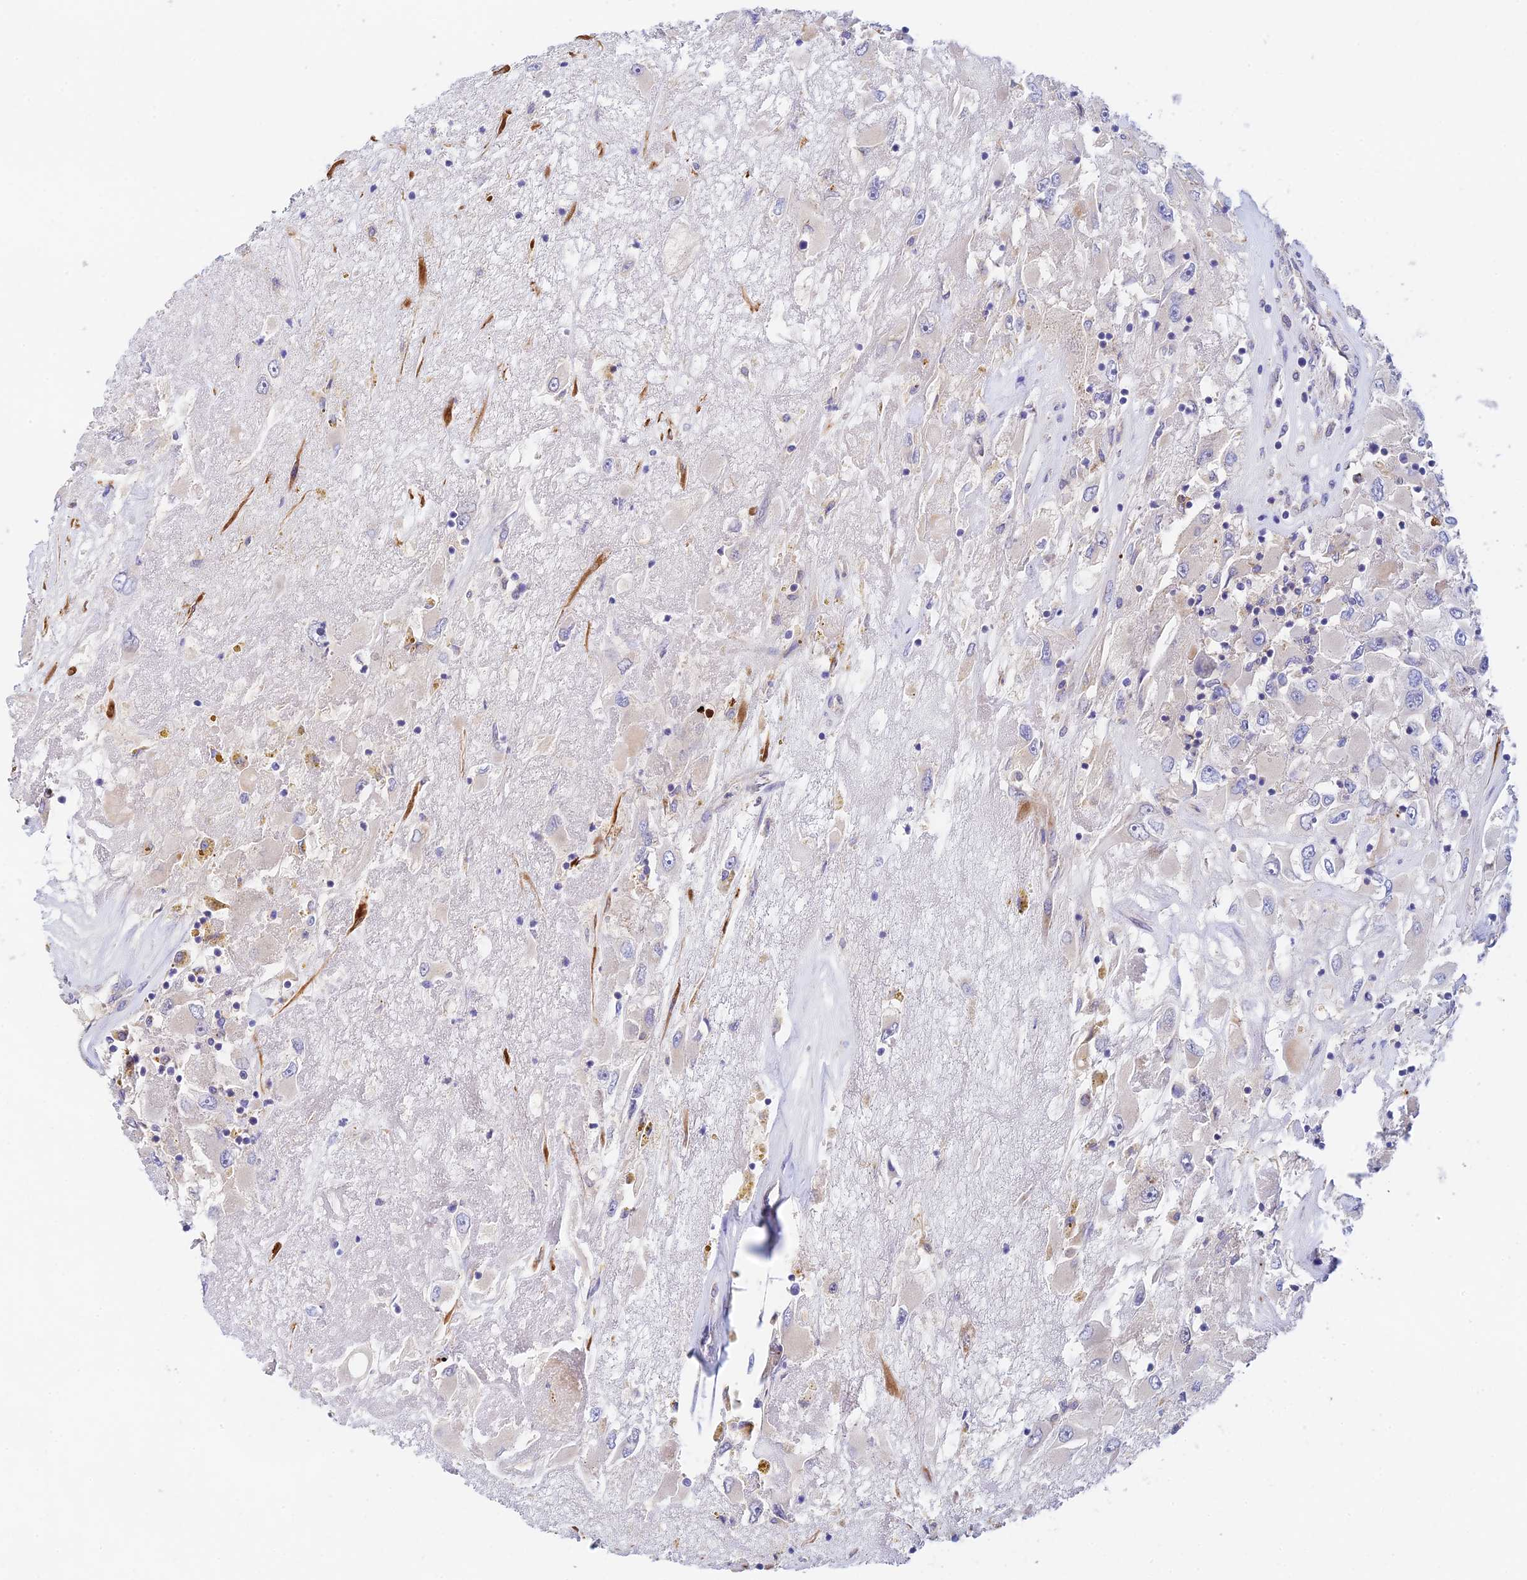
{"staining": {"intensity": "moderate", "quantity": "<25%", "location": "cytoplasmic/membranous"}, "tissue": "renal cancer", "cell_type": "Tumor cells", "image_type": "cancer", "snomed": [{"axis": "morphology", "description": "Adenocarcinoma, NOS"}, {"axis": "topography", "description": "Kidney"}], "caption": "The image reveals immunohistochemical staining of renal cancer (adenocarcinoma). There is moderate cytoplasmic/membranous positivity is present in about <25% of tumor cells. Nuclei are stained in blue.", "gene": "RANBP6", "patient": {"sex": "female", "age": 52}}